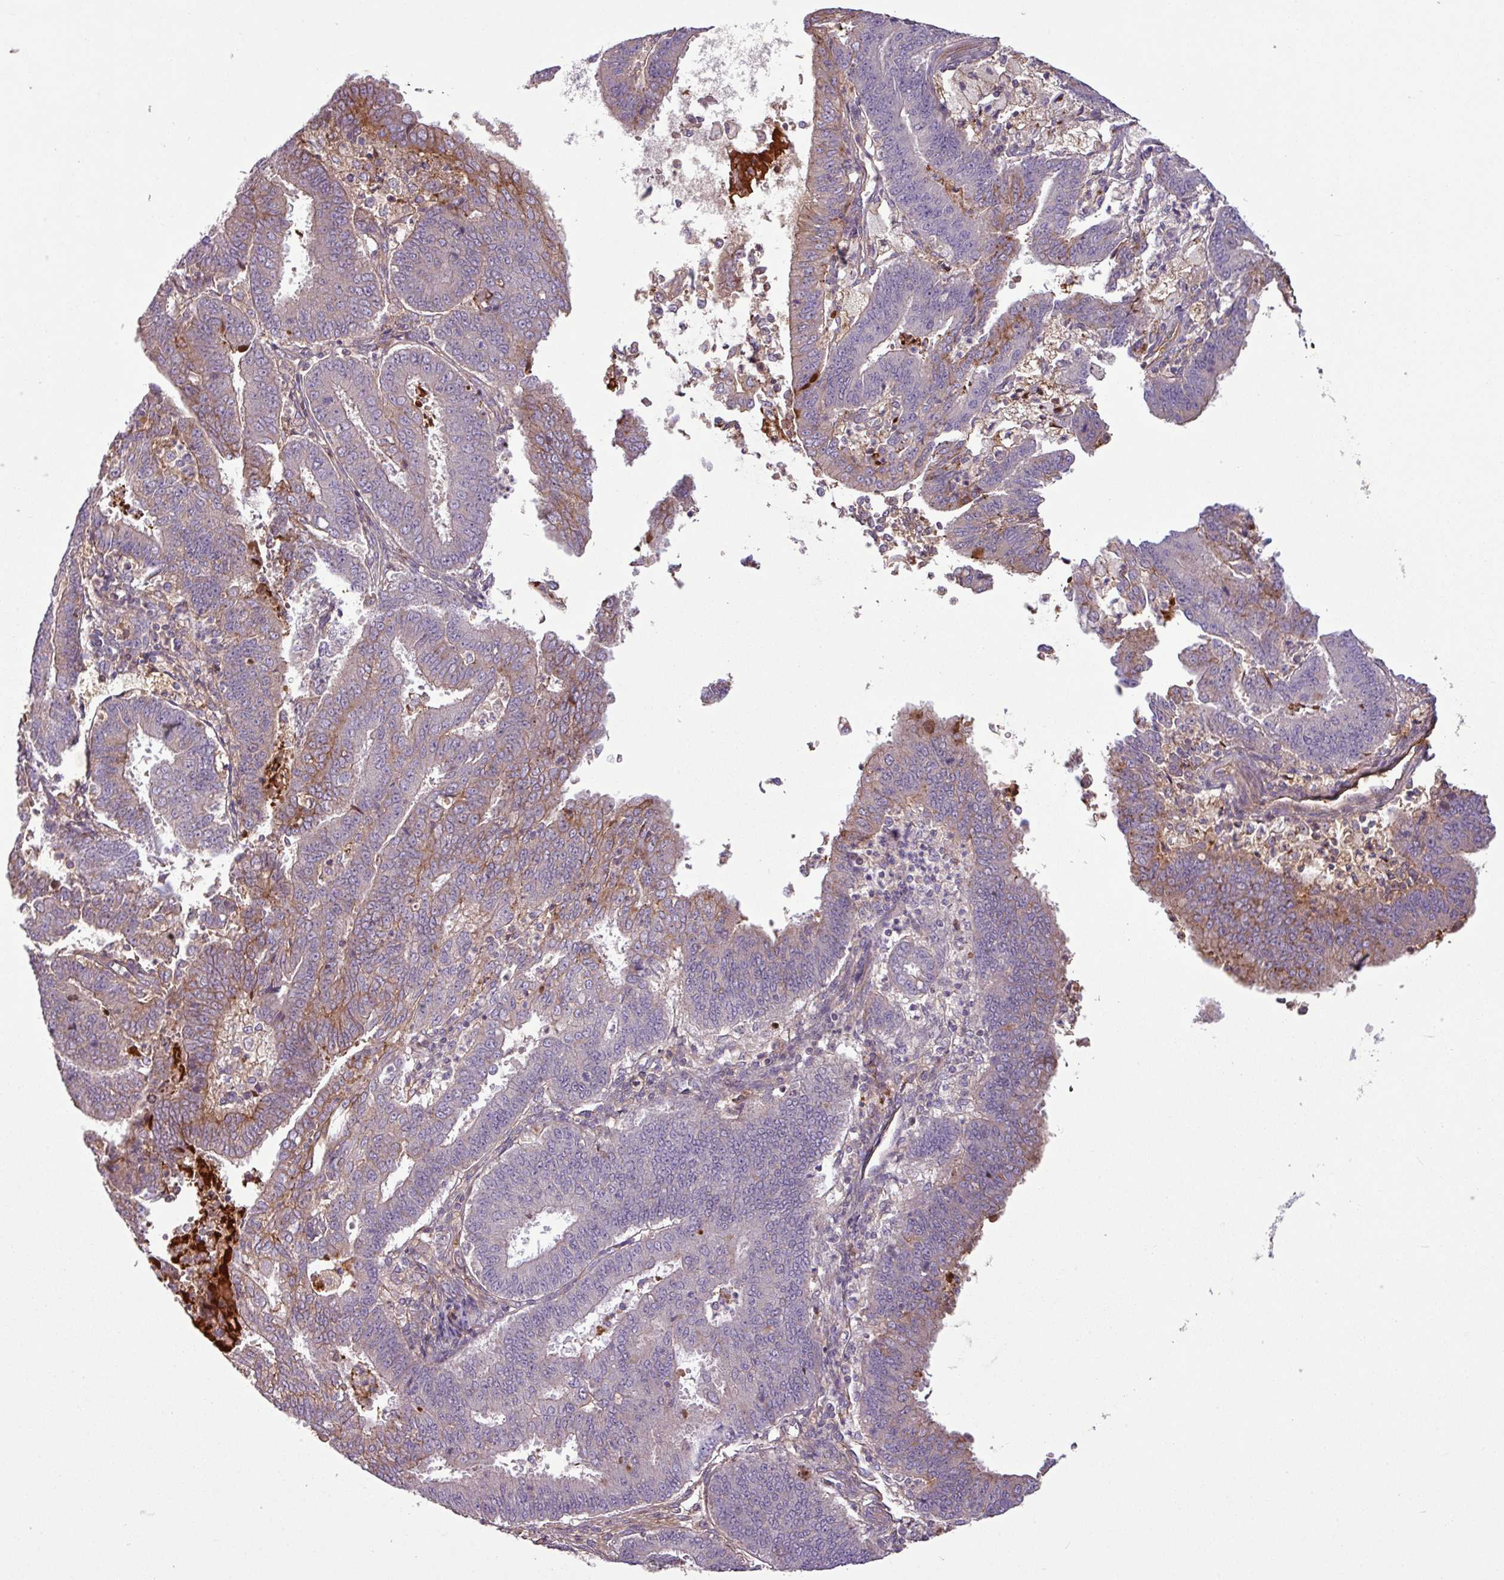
{"staining": {"intensity": "weak", "quantity": "<25%", "location": "cytoplasmic/membranous"}, "tissue": "endometrial cancer", "cell_type": "Tumor cells", "image_type": "cancer", "snomed": [{"axis": "morphology", "description": "Adenocarcinoma, NOS"}, {"axis": "topography", "description": "Endometrium"}], "caption": "Immunohistochemistry (IHC) image of adenocarcinoma (endometrial) stained for a protein (brown), which displays no expression in tumor cells.", "gene": "C4B", "patient": {"sex": "female", "age": 73}}